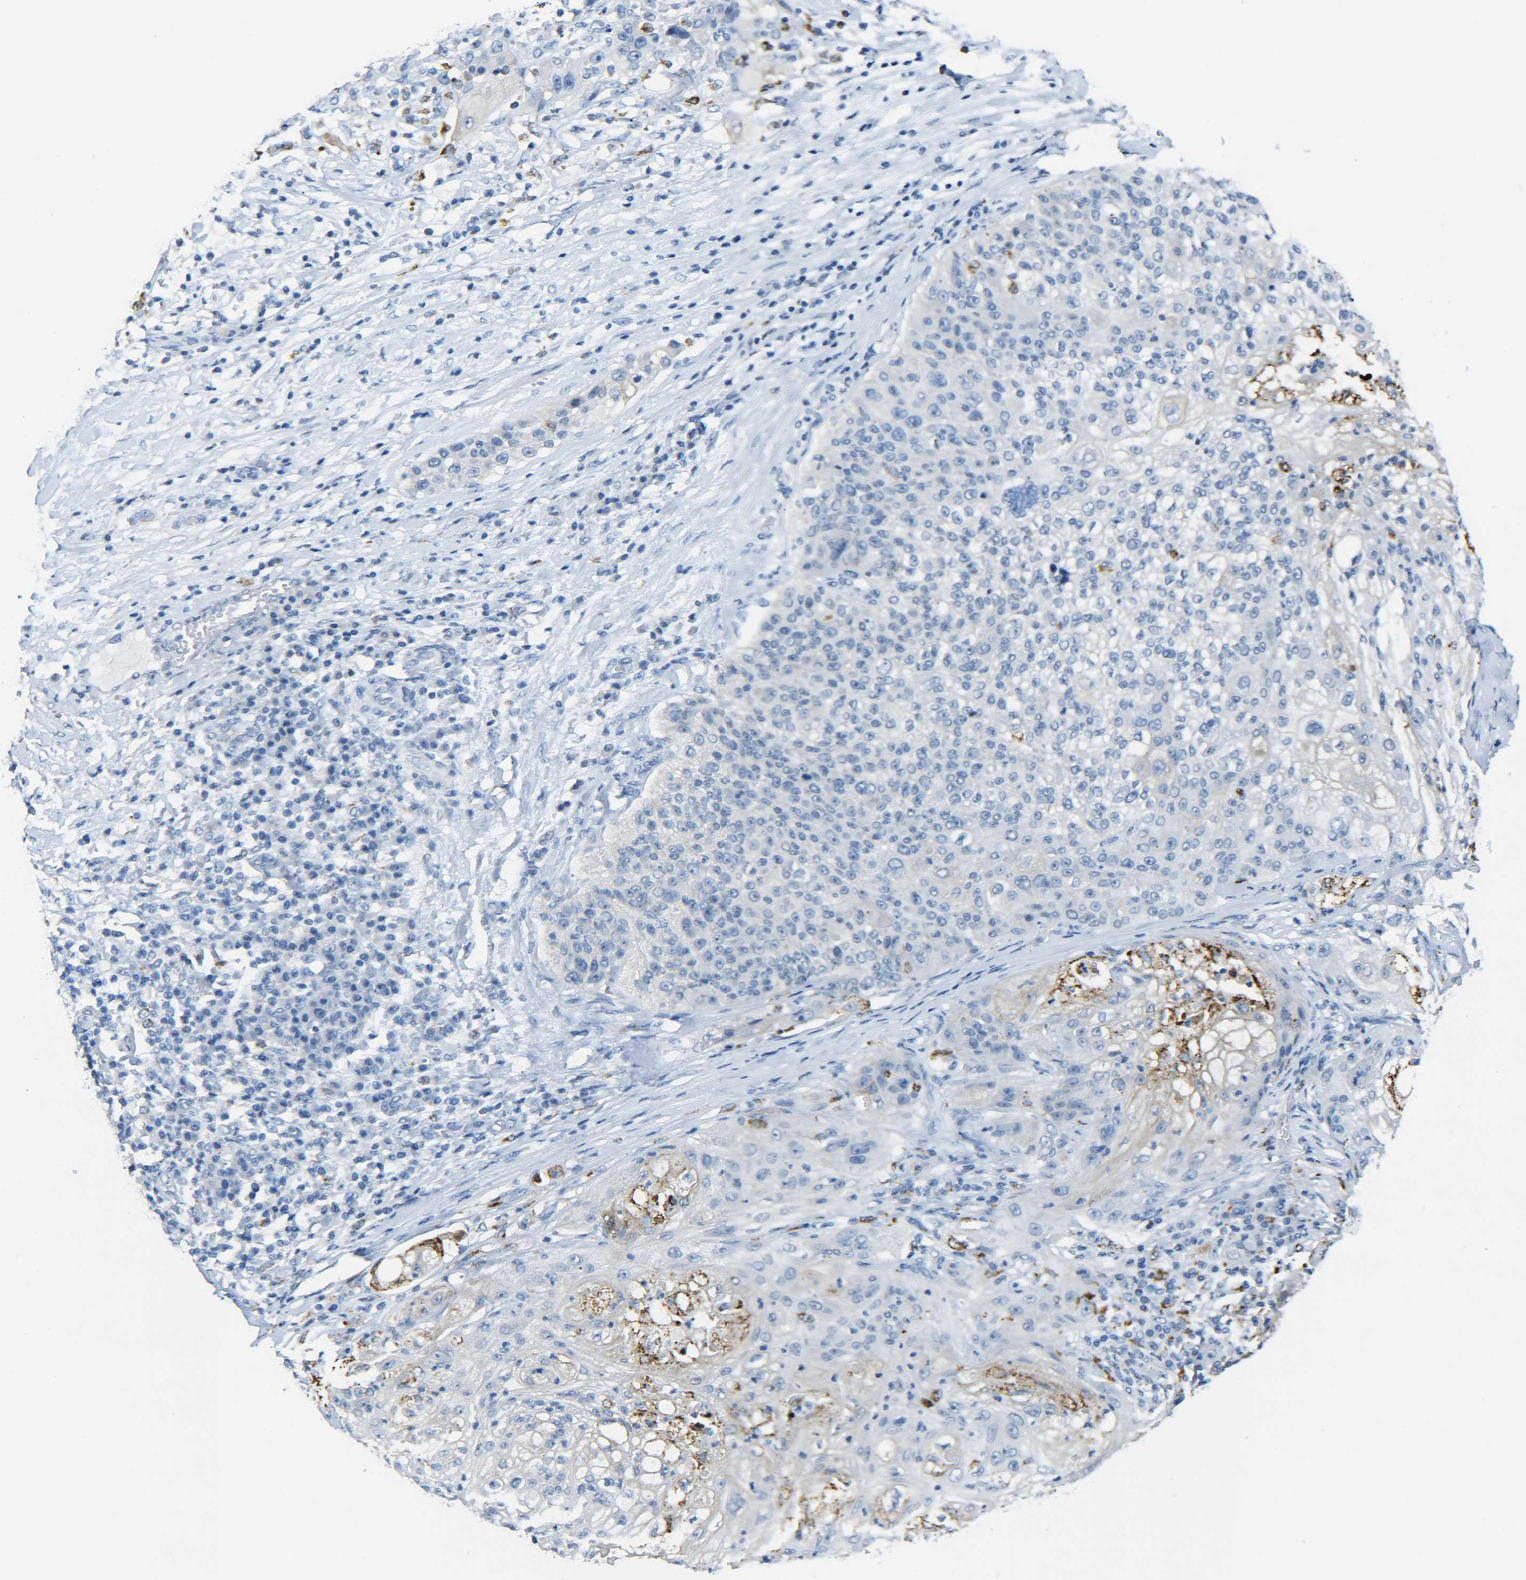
{"staining": {"intensity": "moderate", "quantity": "<25%", "location": "cytoplasmic/membranous"}, "tissue": "lung cancer", "cell_type": "Tumor cells", "image_type": "cancer", "snomed": [{"axis": "morphology", "description": "Inflammation, NOS"}, {"axis": "morphology", "description": "Squamous cell carcinoma, NOS"}, {"axis": "topography", "description": "Lymph node"}, {"axis": "topography", "description": "Soft tissue"}, {"axis": "topography", "description": "Lung"}], "caption": "Immunohistochemical staining of human lung cancer (squamous cell carcinoma) exhibits moderate cytoplasmic/membranous protein positivity in approximately <25% of tumor cells.", "gene": "C15orf48", "patient": {"sex": "male", "age": 66}}